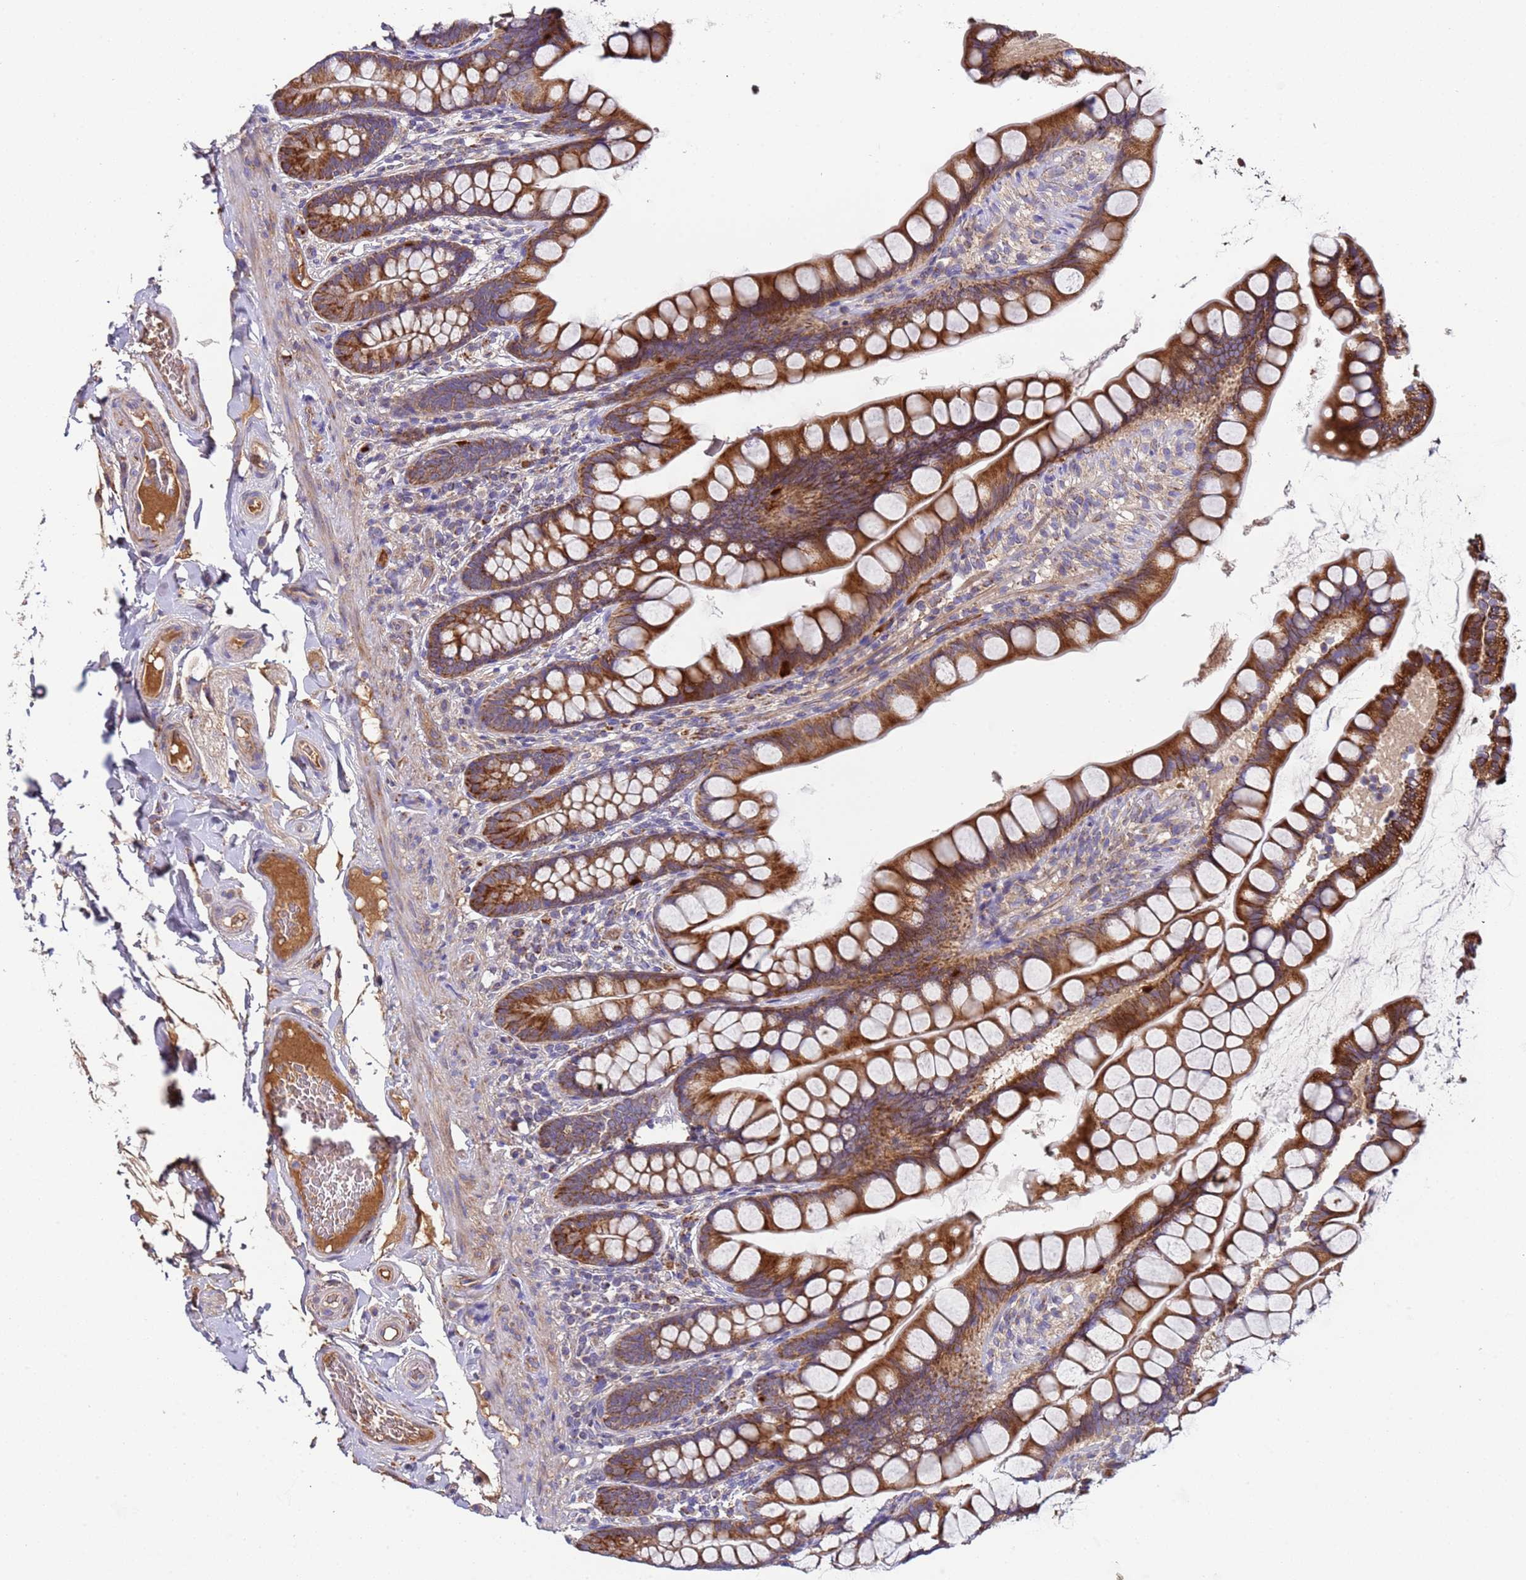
{"staining": {"intensity": "strong", "quantity": ">75%", "location": "cytoplasmic/membranous"}, "tissue": "small intestine", "cell_type": "Glandular cells", "image_type": "normal", "snomed": [{"axis": "morphology", "description": "Normal tissue, NOS"}, {"axis": "topography", "description": "Small intestine"}], "caption": "Immunohistochemical staining of benign small intestine reveals high levels of strong cytoplasmic/membranous expression in about >75% of glandular cells. (DAB (3,3'-diaminobenzidine) IHC, brown staining for protein, blue staining for nuclei).", "gene": "TMEM126A", "patient": {"sex": "male", "age": 70}}